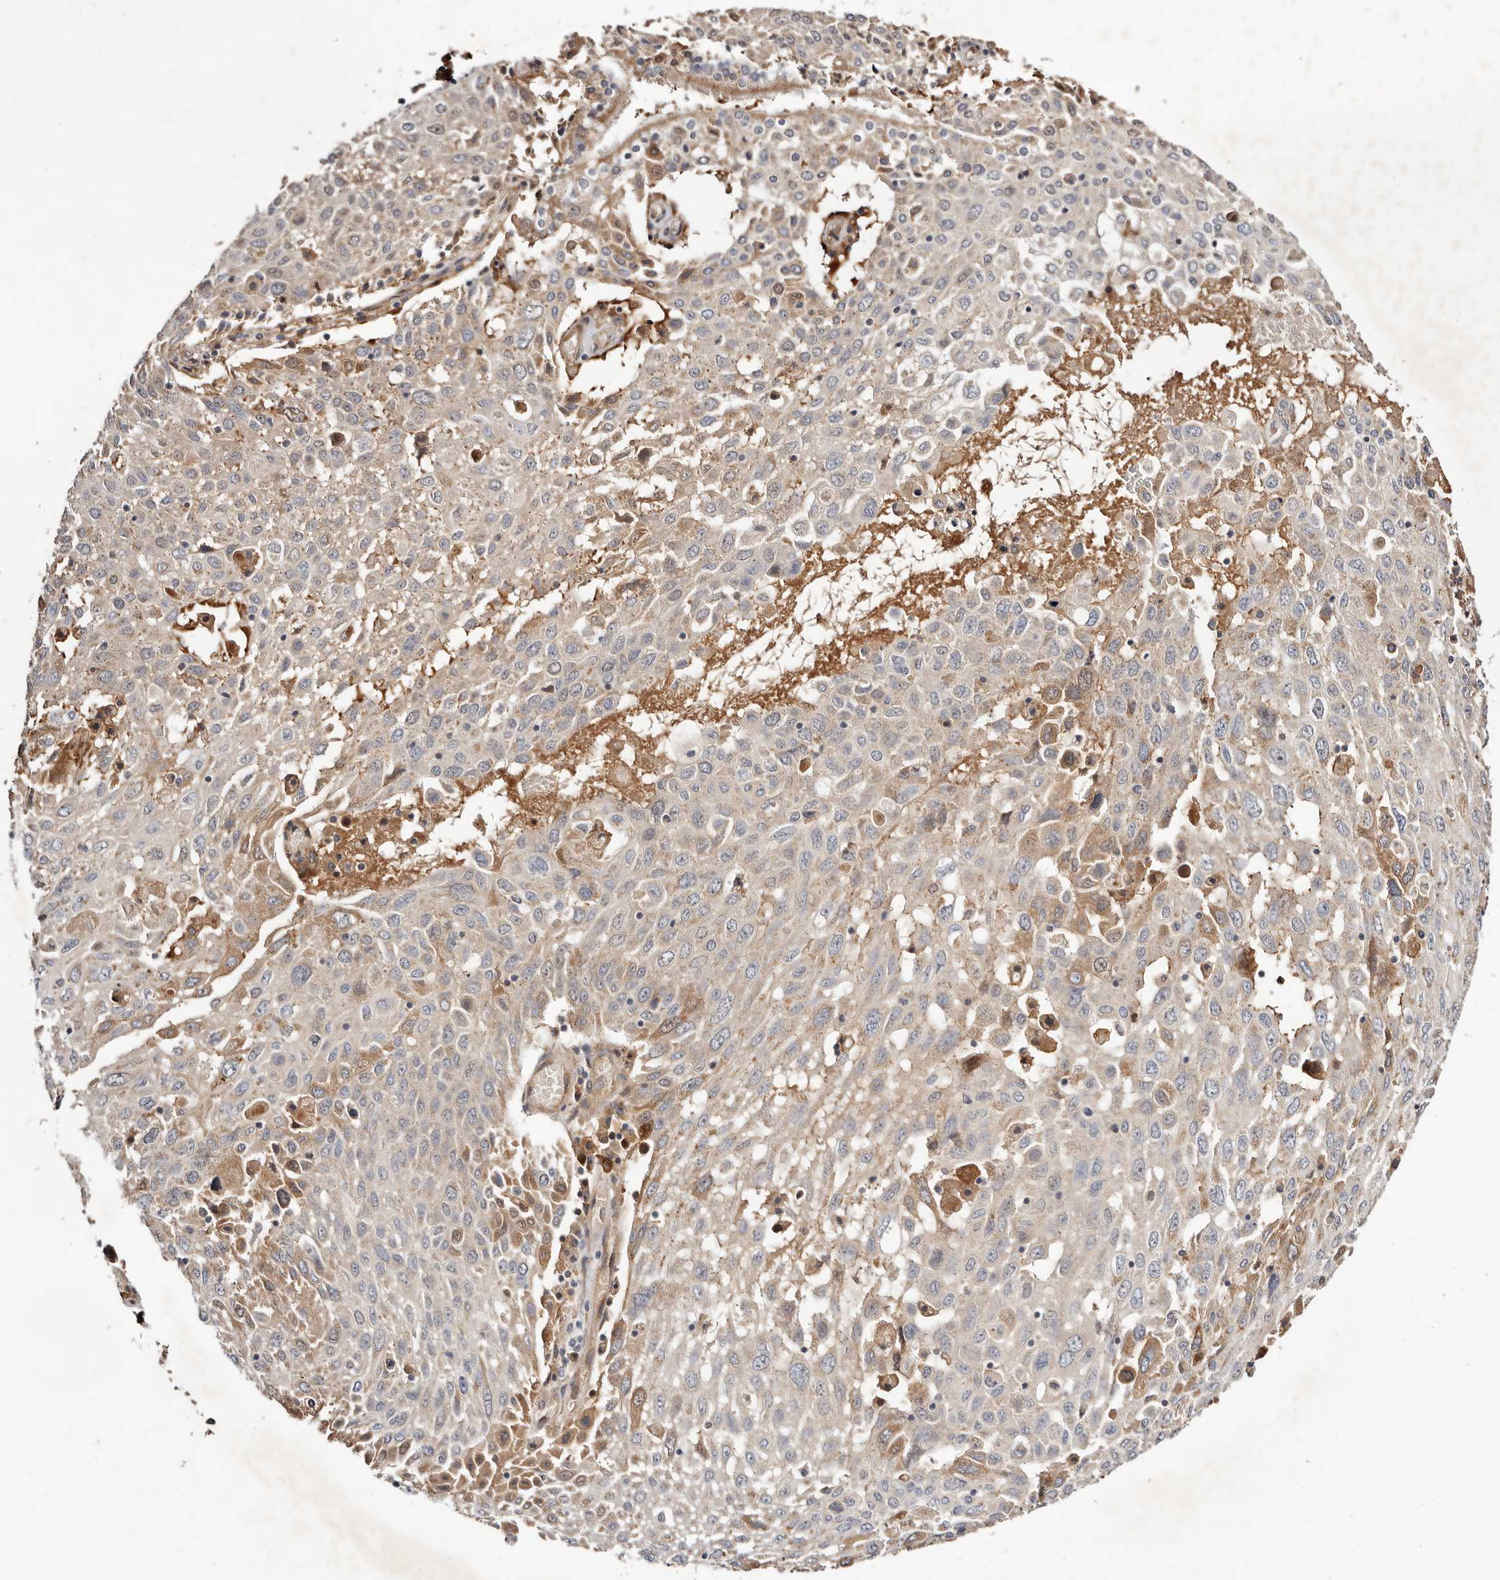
{"staining": {"intensity": "weak", "quantity": "25%-75%", "location": "cytoplasmic/membranous"}, "tissue": "lung cancer", "cell_type": "Tumor cells", "image_type": "cancer", "snomed": [{"axis": "morphology", "description": "Squamous cell carcinoma, NOS"}, {"axis": "topography", "description": "Lung"}], "caption": "Immunohistochemical staining of human lung cancer displays low levels of weak cytoplasmic/membranous positivity in approximately 25%-75% of tumor cells. Nuclei are stained in blue.", "gene": "MACF1", "patient": {"sex": "male", "age": 65}}